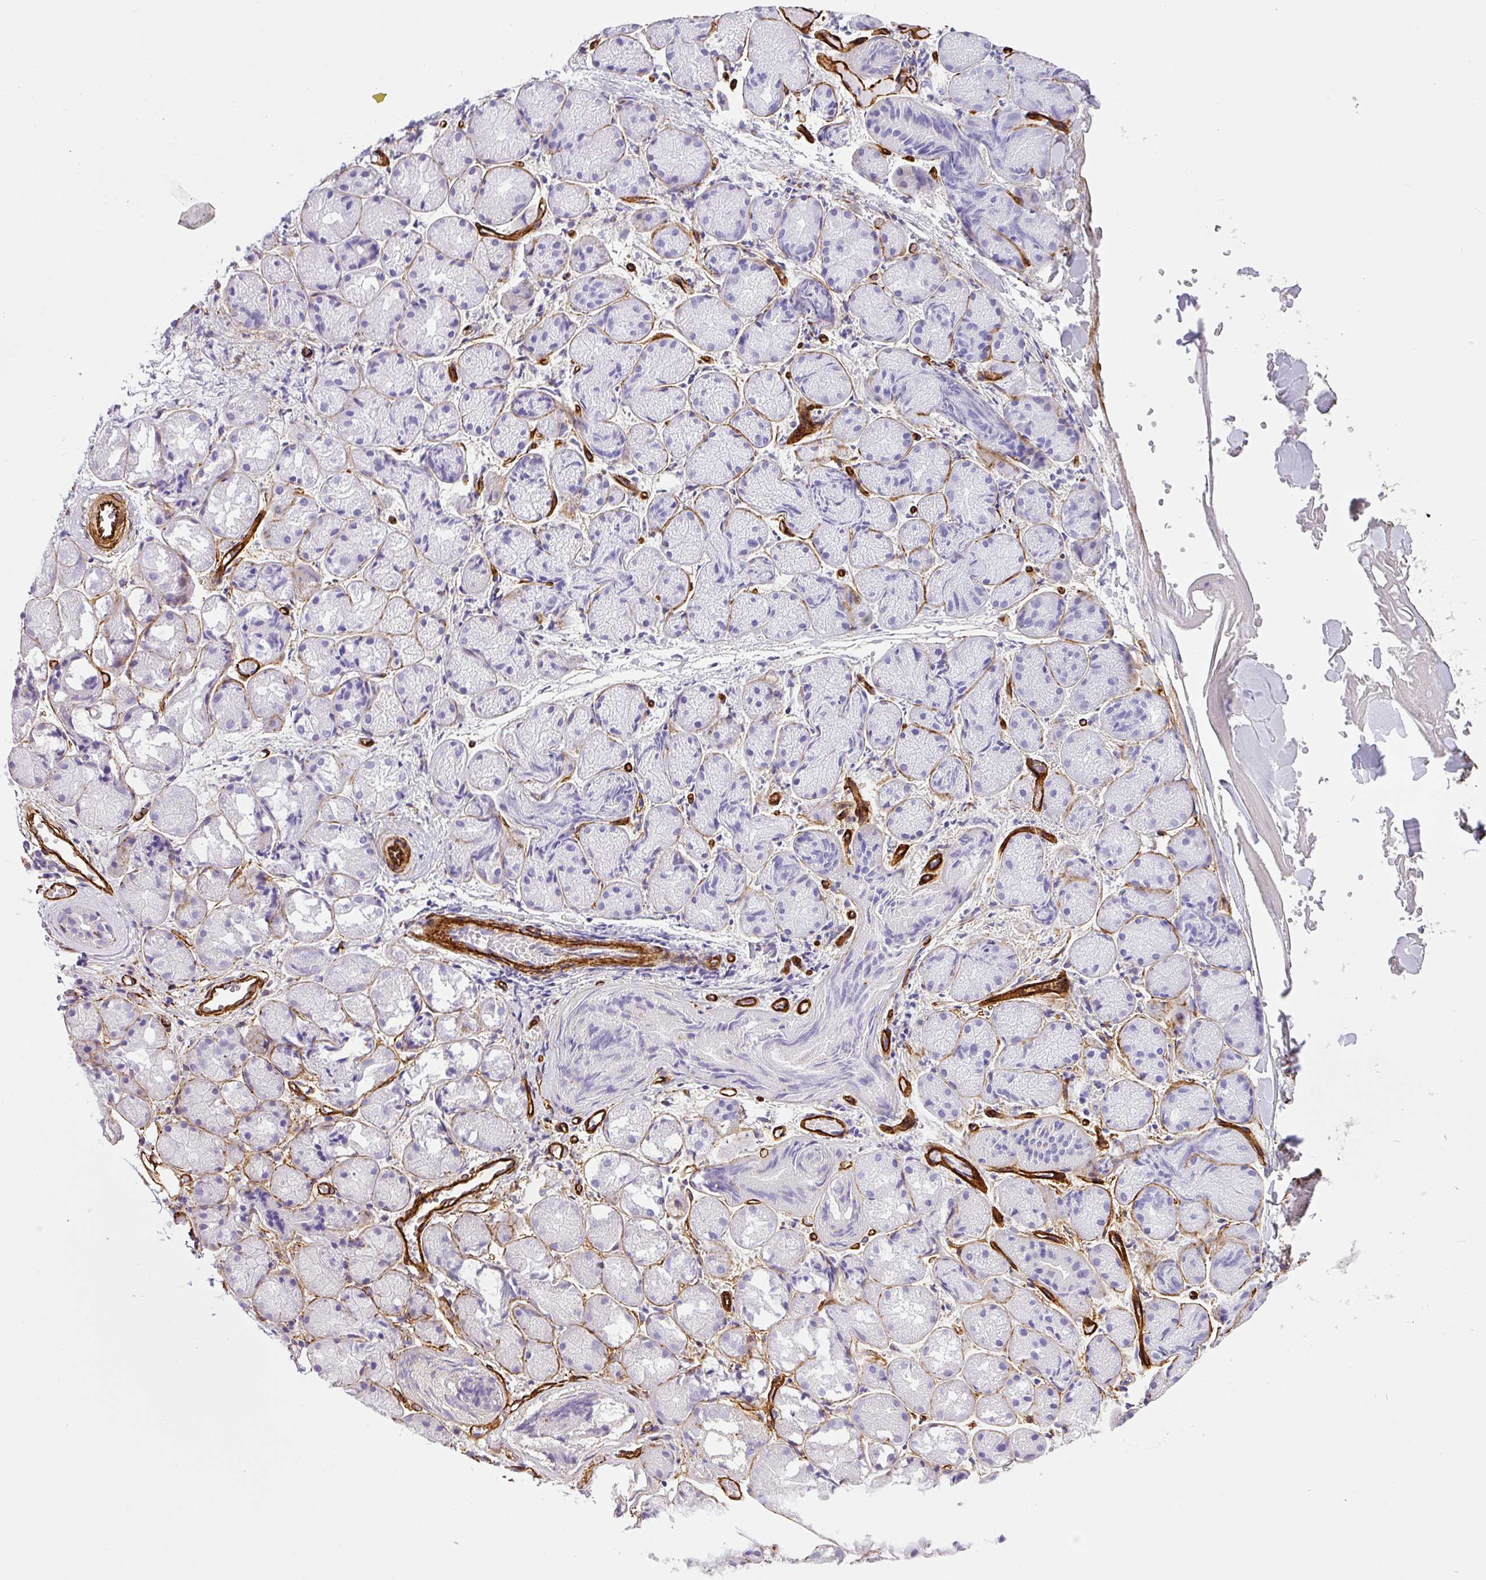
{"staining": {"intensity": "negative", "quantity": "none", "location": "none"}, "tissue": "salivary gland", "cell_type": "Glandular cells", "image_type": "normal", "snomed": [{"axis": "morphology", "description": "Normal tissue, NOS"}, {"axis": "topography", "description": "Salivary gland"}], "caption": "Protein analysis of normal salivary gland reveals no significant positivity in glandular cells.", "gene": "SLC25A17", "patient": {"sex": "female", "age": 24}}